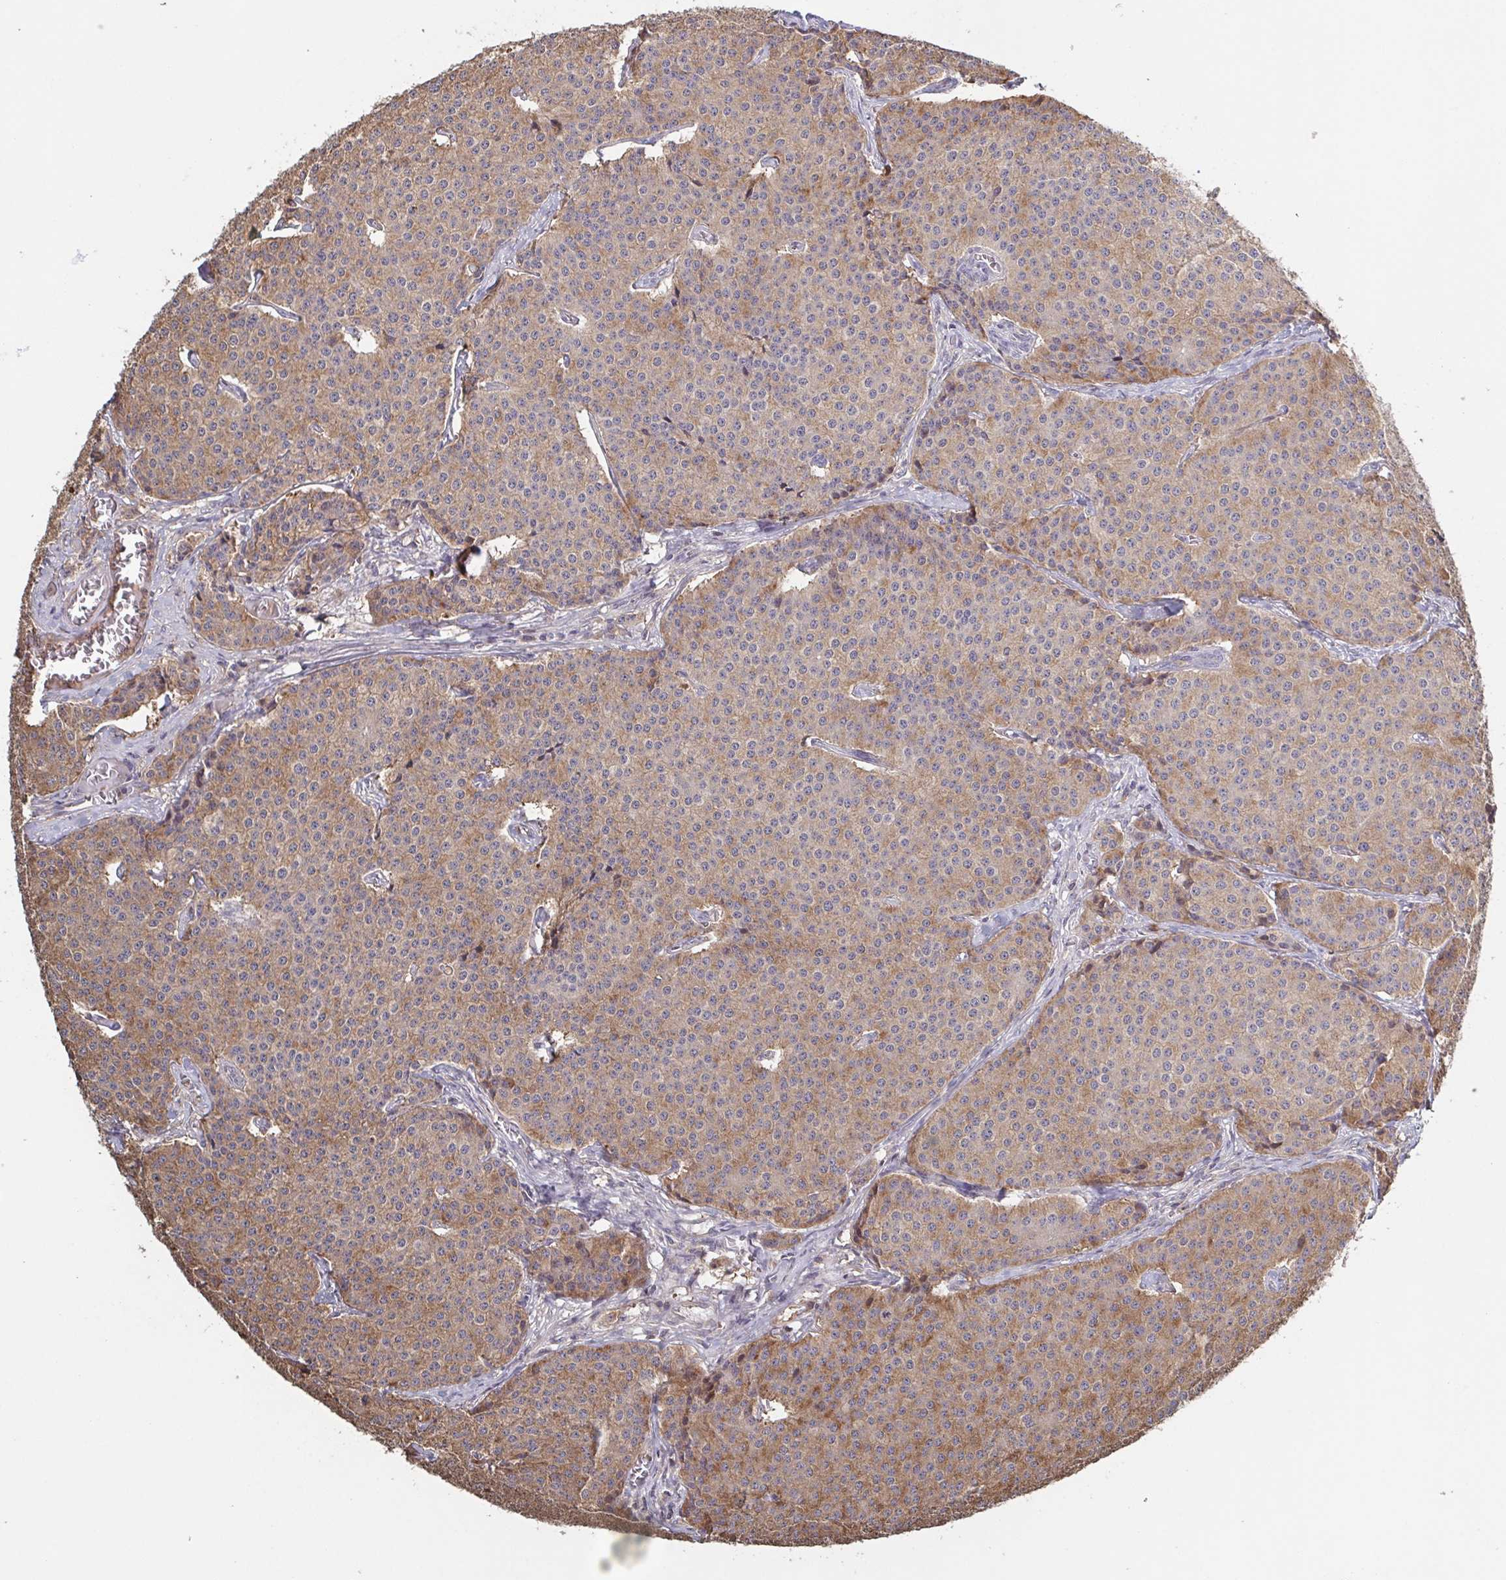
{"staining": {"intensity": "moderate", "quantity": ">75%", "location": "cytoplasmic/membranous"}, "tissue": "carcinoid", "cell_type": "Tumor cells", "image_type": "cancer", "snomed": [{"axis": "morphology", "description": "Carcinoid, malignant, NOS"}, {"axis": "topography", "description": "Small intestine"}], "caption": "IHC staining of carcinoid, which exhibits medium levels of moderate cytoplasmic/membranous expression in about >75% of tumor cells indicating moderate cytoplasmic/membranous protein positivity. The staining was performed using DAB (3,3'-diaminobenzidine) (brown) for protein detection and nuclei were counterstained in hematoxylin (blue).", "gene": "ZNF200", "patient": {"sex": "female", "age": 64}}